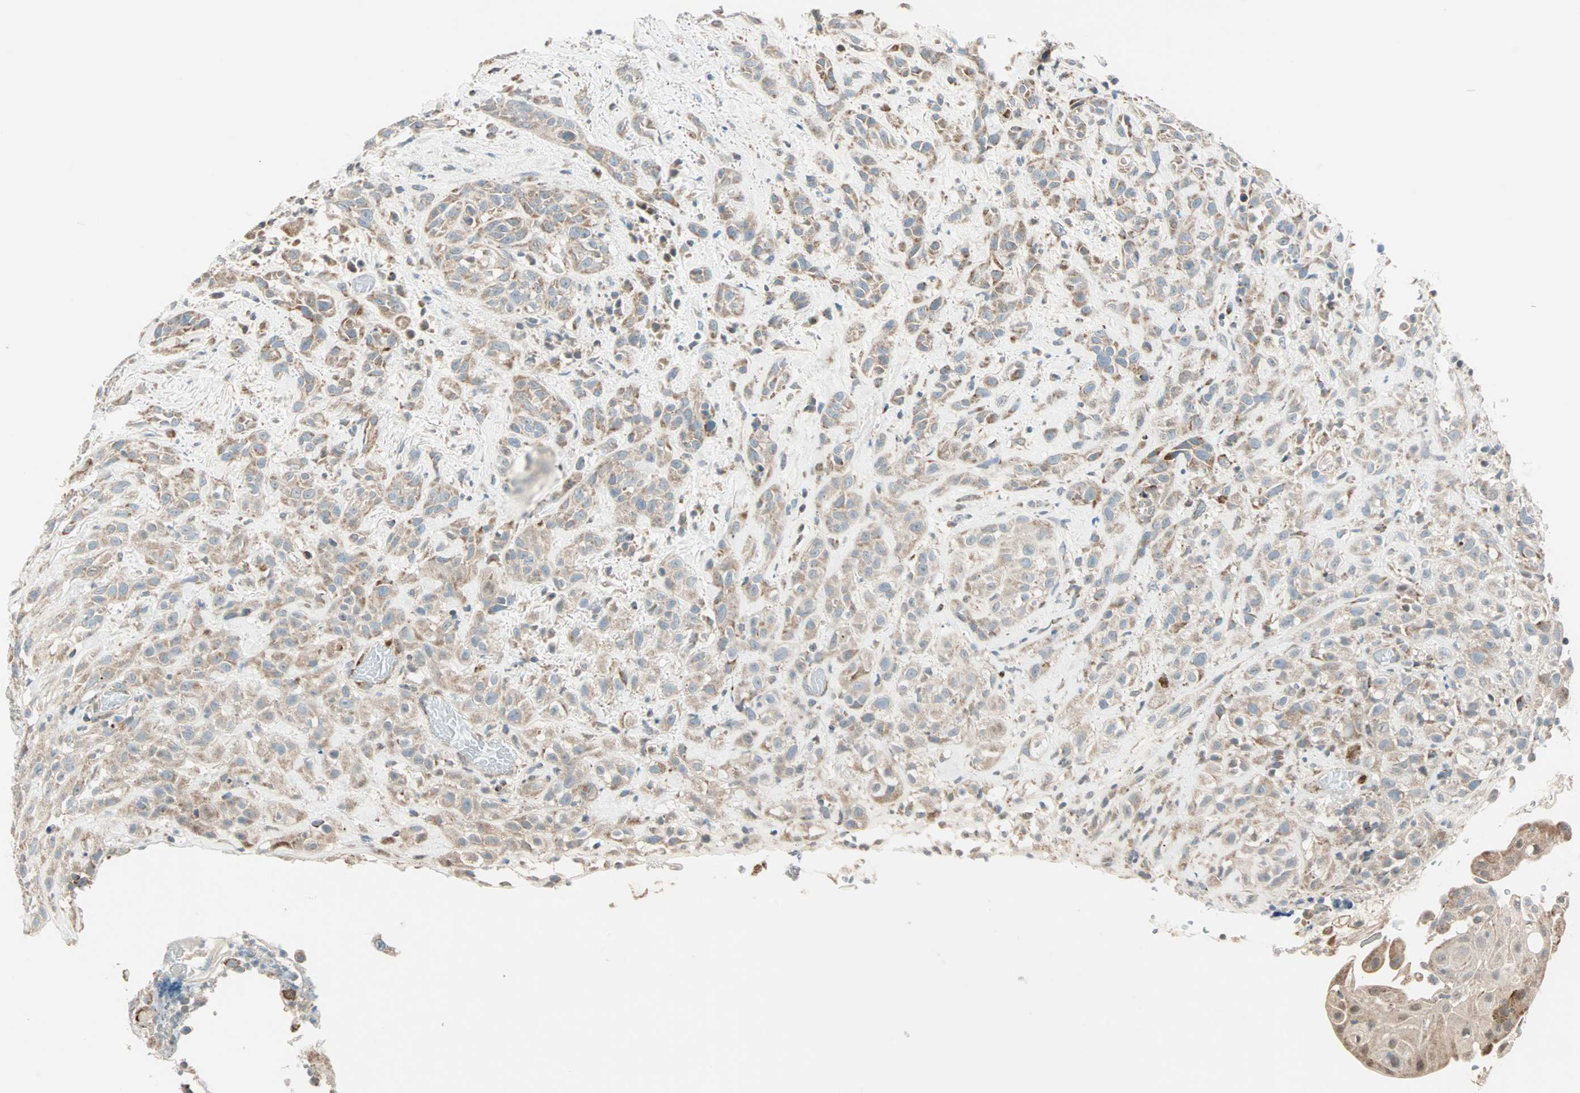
{"staining": {"intensity": "moderate", "quantity": "<25%", "location": "cytoplasmic/membranous"}, "tissue": "head and neck cancer", "cell_type": "Tumor cells", "image_type": "cancer", "snomed": [{"axis": "morphology", "description": "Squamous cell carcinoma, NOS"}, {"axis": "topography", "description": "Head-Neck"}], "caption": "This is a histology image of immunohistochemistry (IHC) staining of head and neck cancer (squamous cell carcinoma), which shows moderate staining in the cytoplasmic/membranous of tumor cells.", "gene": "SPRY4", "patient": {"sex": "male", "age": 62}}